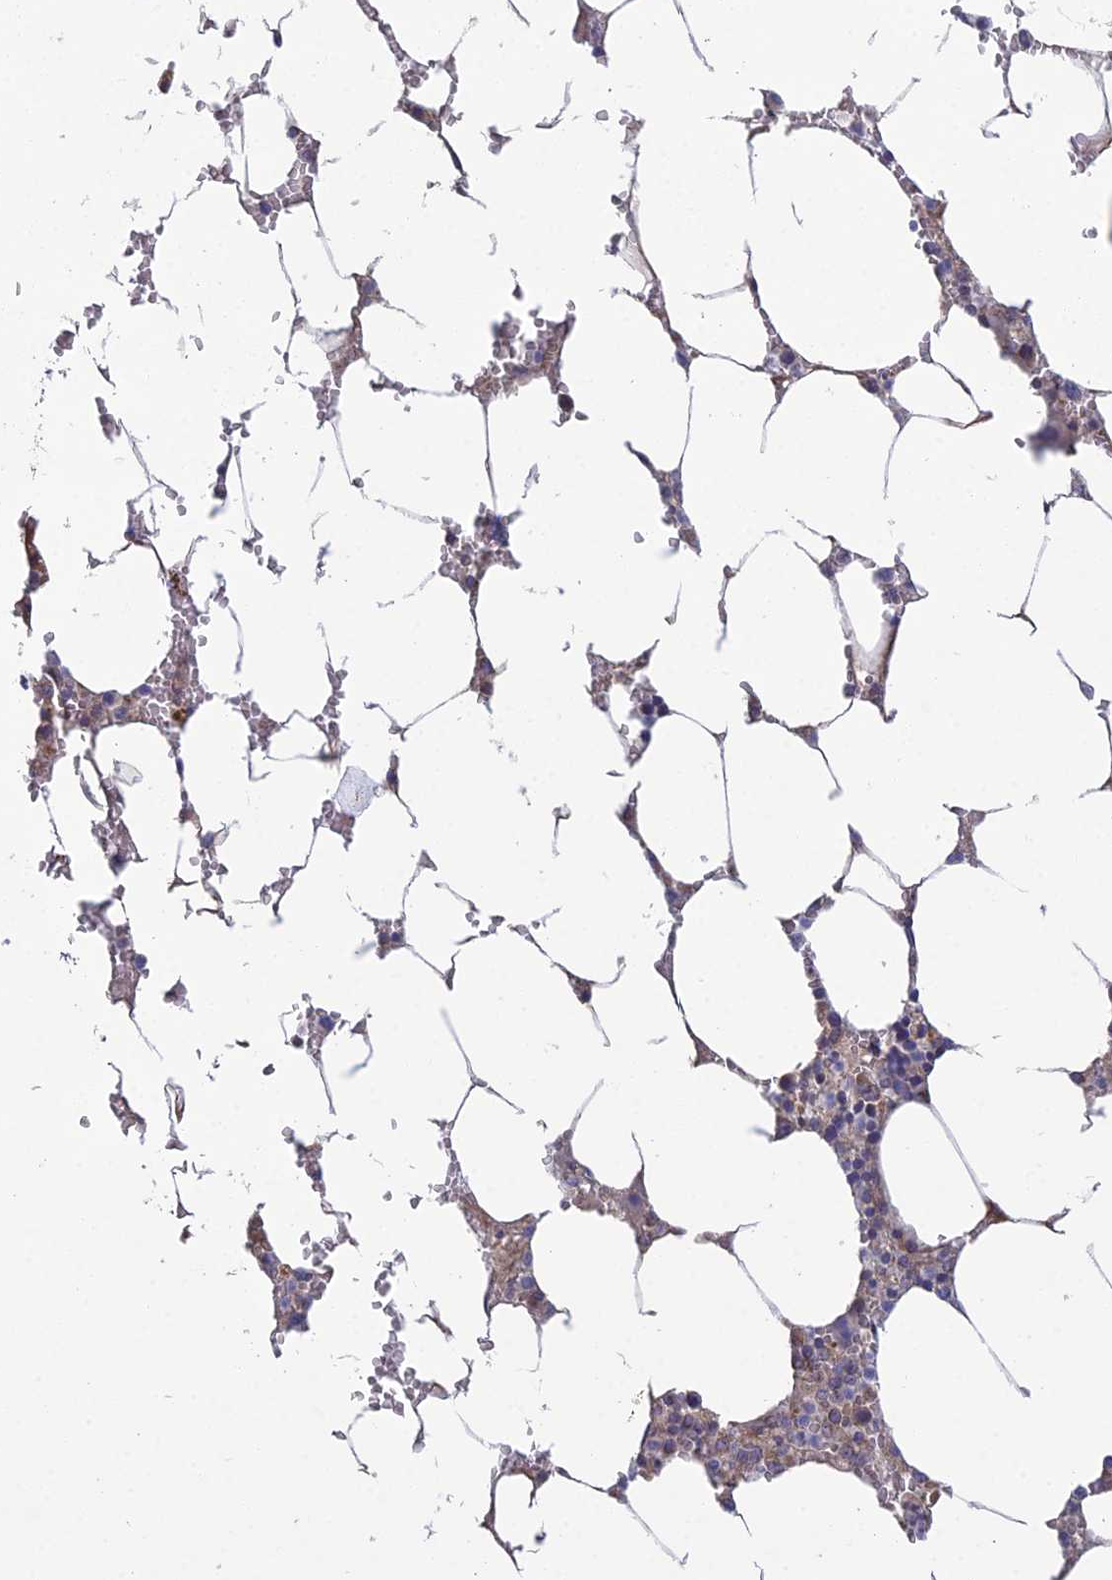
{"staining": {"intensity": "moderate", "quantity": "<25%", "location": "cytoplasmic/membranous"}, "tissue": "bone marrow", "cell_type": "Hematopoietic cells", "image_type": "normal", "snomed": [{"axis": "morphology", "description": "Normal tissue, NOS"}, {"axis": "topography", "description": "Bone marrow"}], "caption": "An IHC histopathology image of normal tissue is shown. Protein staining in brown shows moderate cytoplasmic/membranous positivity in bone marrow within hematopoietic cells.", "gene": "ARL16", "patient": {"sex": "male", "age": 70}}